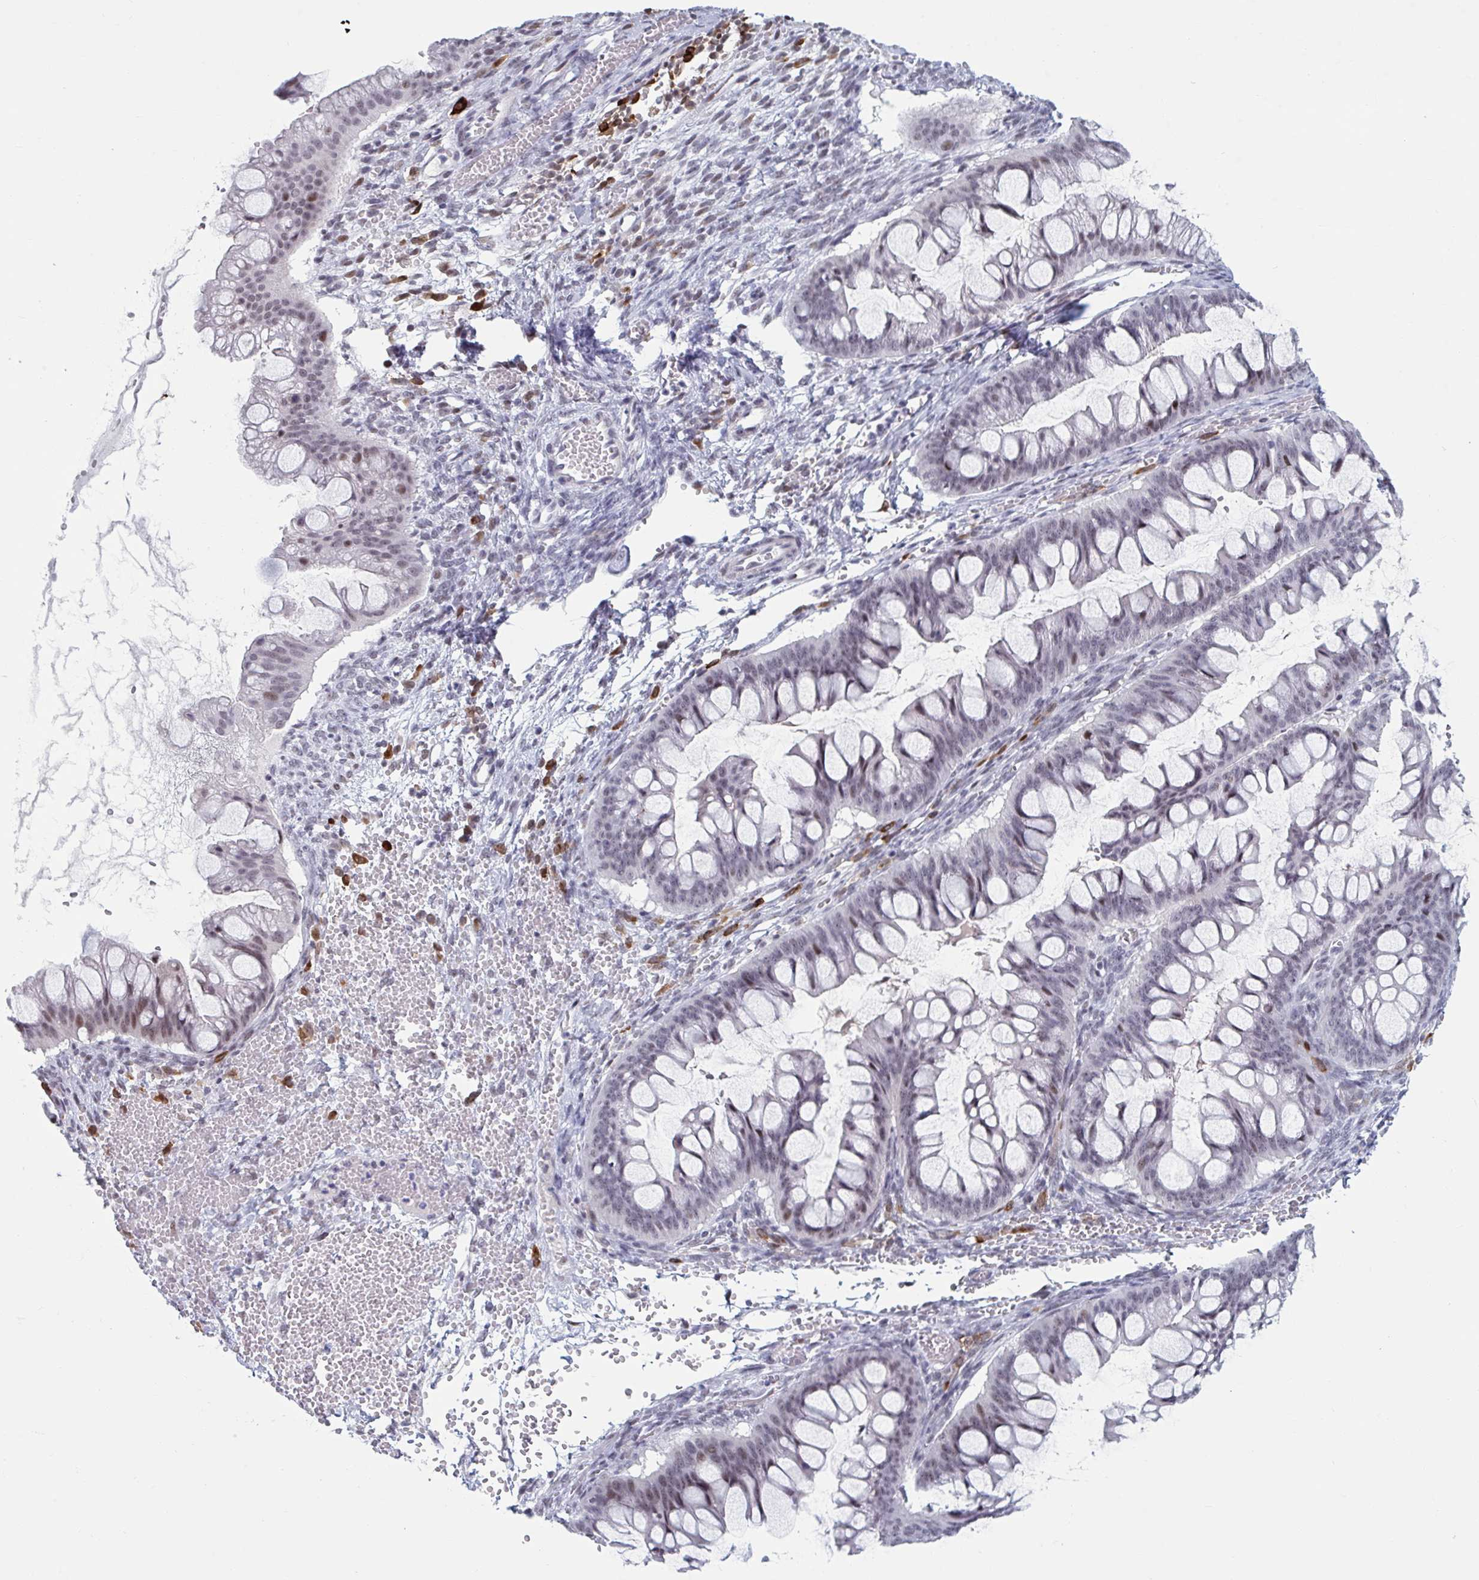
{"staining": {"intensity": "moderate", "quantity": "<25%", "location": "nuclear"}, "tissue": "ovarian cancer", "cell_type": "Tumor cells", "image_type": "cancer", "snomed": [{"axis": "morphology", "description": "Cystadenocarcinoma, mucinous, NOS"}, {"axis": "topography", "description": "Ovary"}], "caption": "IHC of human ovarian mucinous cystadenocarcinoma shows low levels of moderate nuclear staining in about <25% of tumor cells. (Stains: DAB (3,3'-diaminobenzidine) in brown, nuclei in blue, Microscopy: brightfield microscopy at high magnification).", "gene": "HSD17B6", "patient": {"sex": "female", "age": 73}}